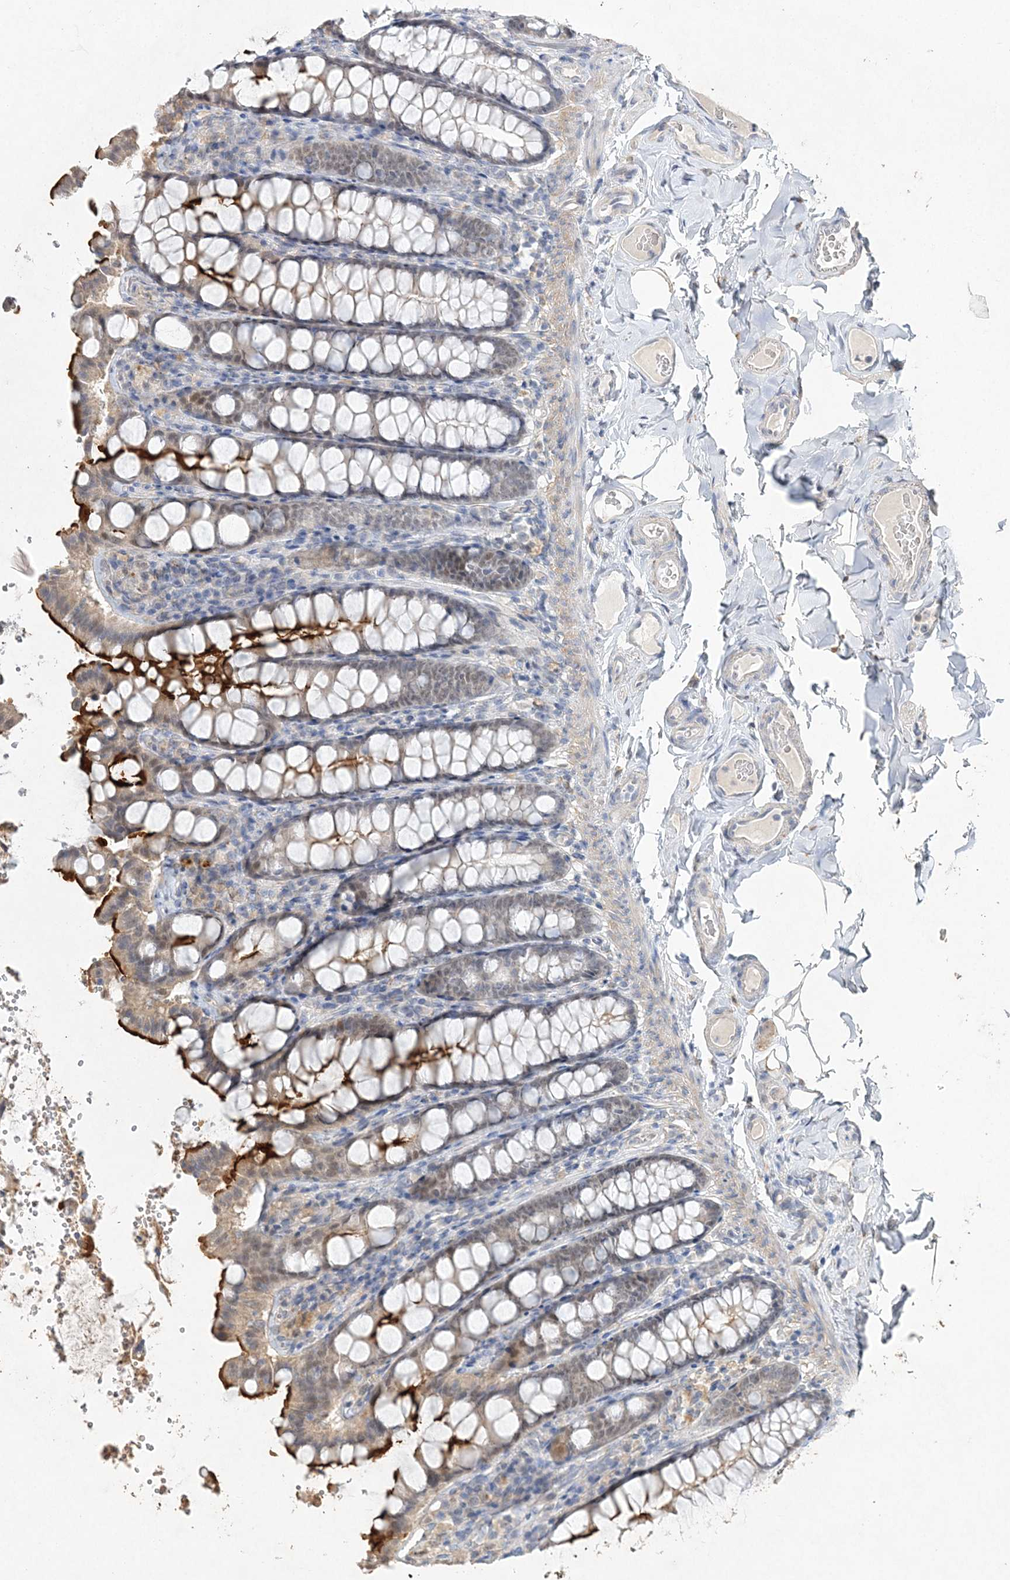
{"staining": {"intensity": "negative", "quantity": "none", "location": "none"}, "tissue": "colon", "cell_type": "Endothelial cells", "image_type": "normal", "snomed": [{"axis": "morphology", "description": "Normal tissue, NOS"}, {"axis": "topography", "description": "Colon"}, {"axis": "topography", "description": "Peripheral nerve tissue"}], "caption": "A photomicrograph of colon stained for a protein demonstrates no brown staining in endothelial cells. (Stains: DAB immunohistochemistry (IHC) with hematoxylin counter stain, Microscopy: brightfield microscopy at high magnification).", "gene": "MAT2B", "patient": {"sex": "female", "age": 61}}